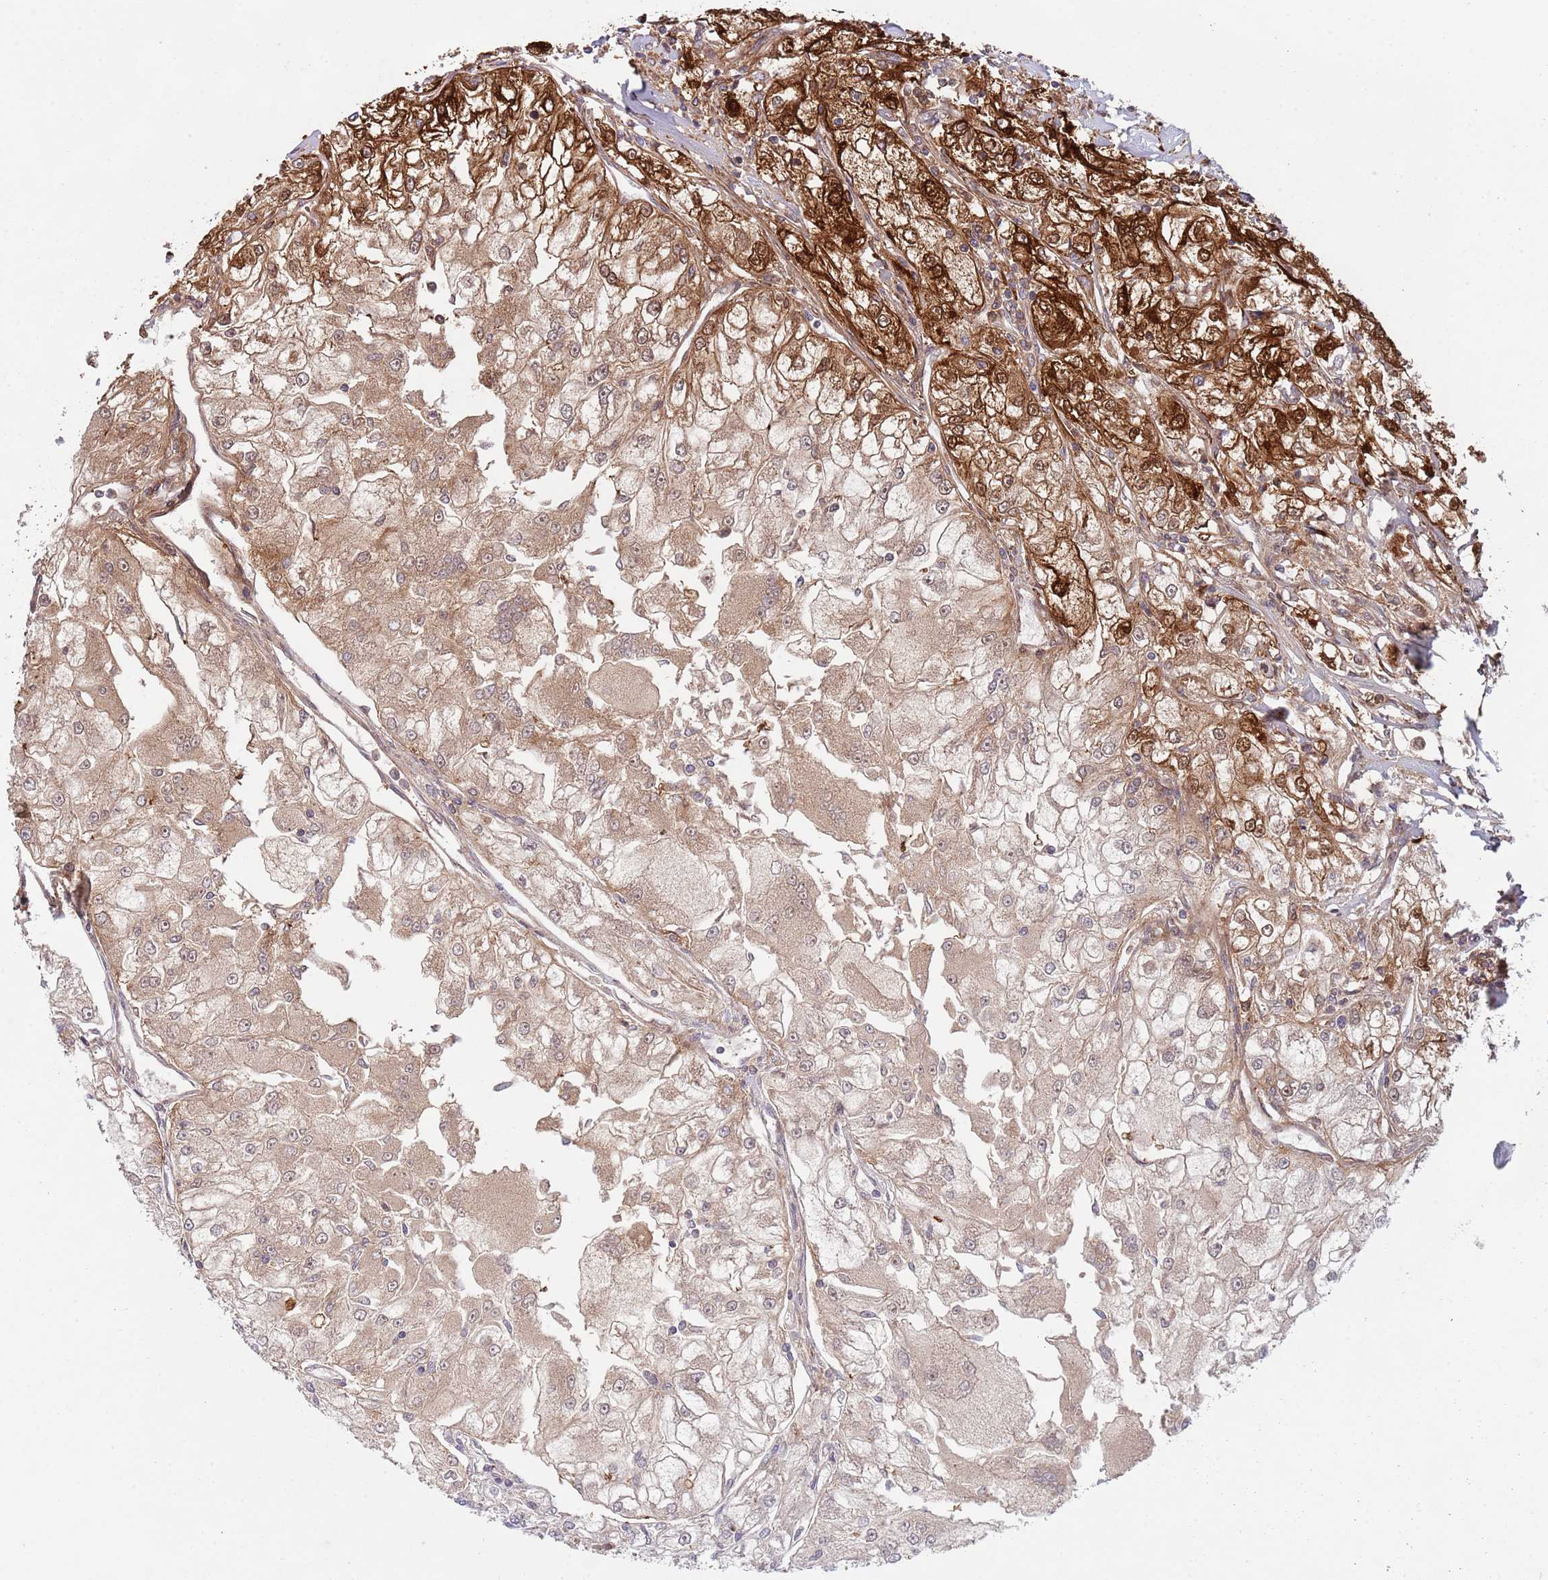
{"staining": {"intensity": "strong", "quantity": "25%-75%", "location": "cytoplasmic/membranous,nuclear"}, "tissue": "renal cancer", "cell_type": "Tumor cells", "image_type": "cancer", "snomed": [{"axis": "morphology", "description": "Adenocarcinoma, NOS"}, {"axis": "topography", "description": "Kidney"}], "caption": "The histopathology image reveals immunohistochemical staining of renal adenocarcinoma. There is strong cytoplasmic/membranous and nuclear positivity is present in about 25%-75% of tumor cells.", "gene": "ZMYM5", "patient": {"sex": "female", "age": 72}}